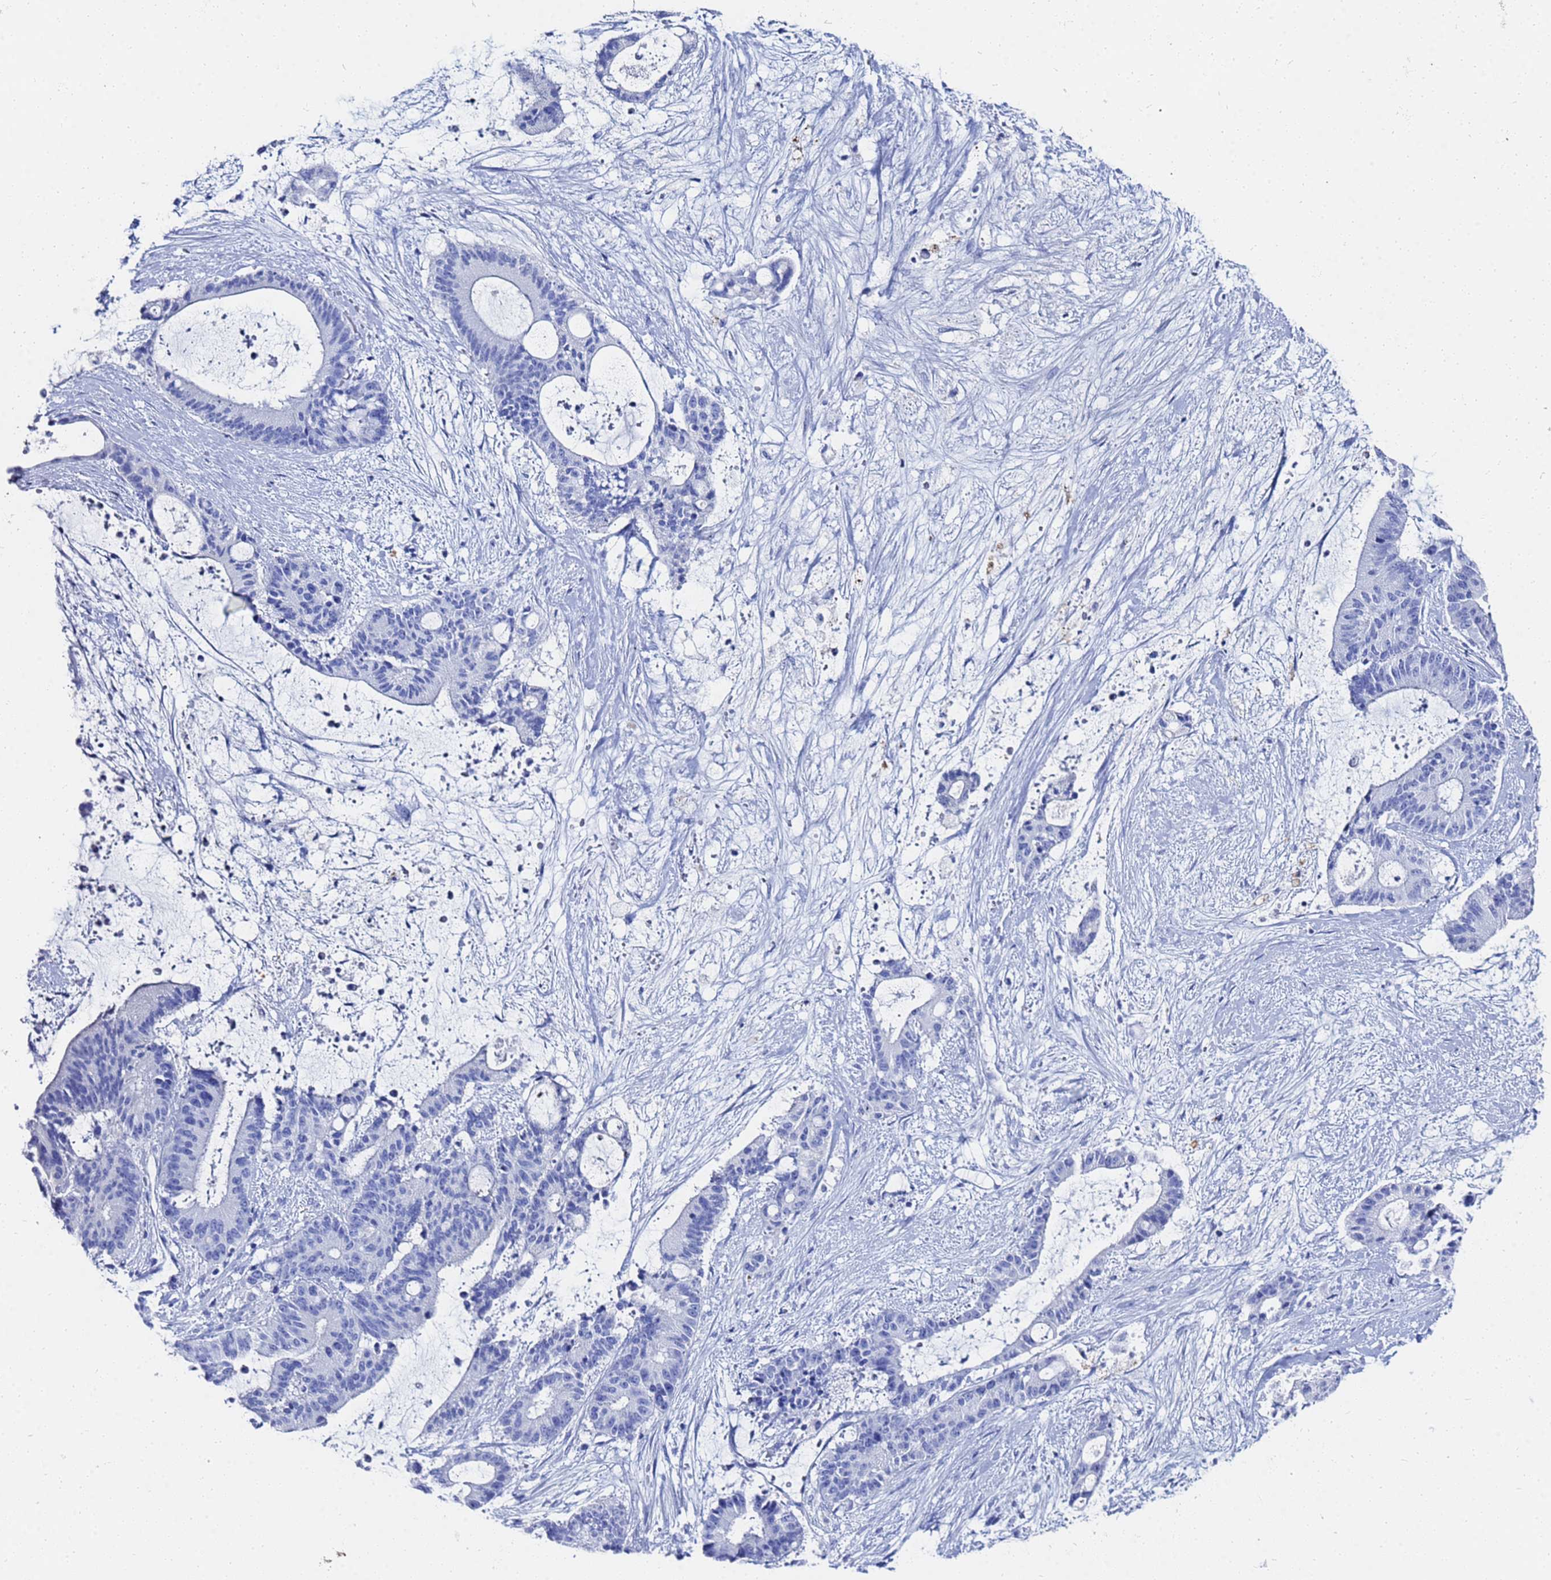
{"staining": {"intensity": "negative", "quantity": "none", "location": "none"}, "tissue": "liver cancer", "cell_type": "Tumor cells", "image_type": "cancer", "snomed": [{"axis": "morphology", "description": "Normal tissue, NOS"}, {"axis": "morphology", "description": "Cholangiocarcinoma"}, {"axis": "topography", "description": "Liver"}, {"axis": "topography", "description": "Peripheral nerve tissue"}], "caption": "DAB (3,3'-diaminobenzidine) immunohistochemical staining of cholangiocarcinoma (liver) reveals no significant expression in tumor cells.", "gene": "GGT1", "patient": {"sex": "female", "age": 73}}